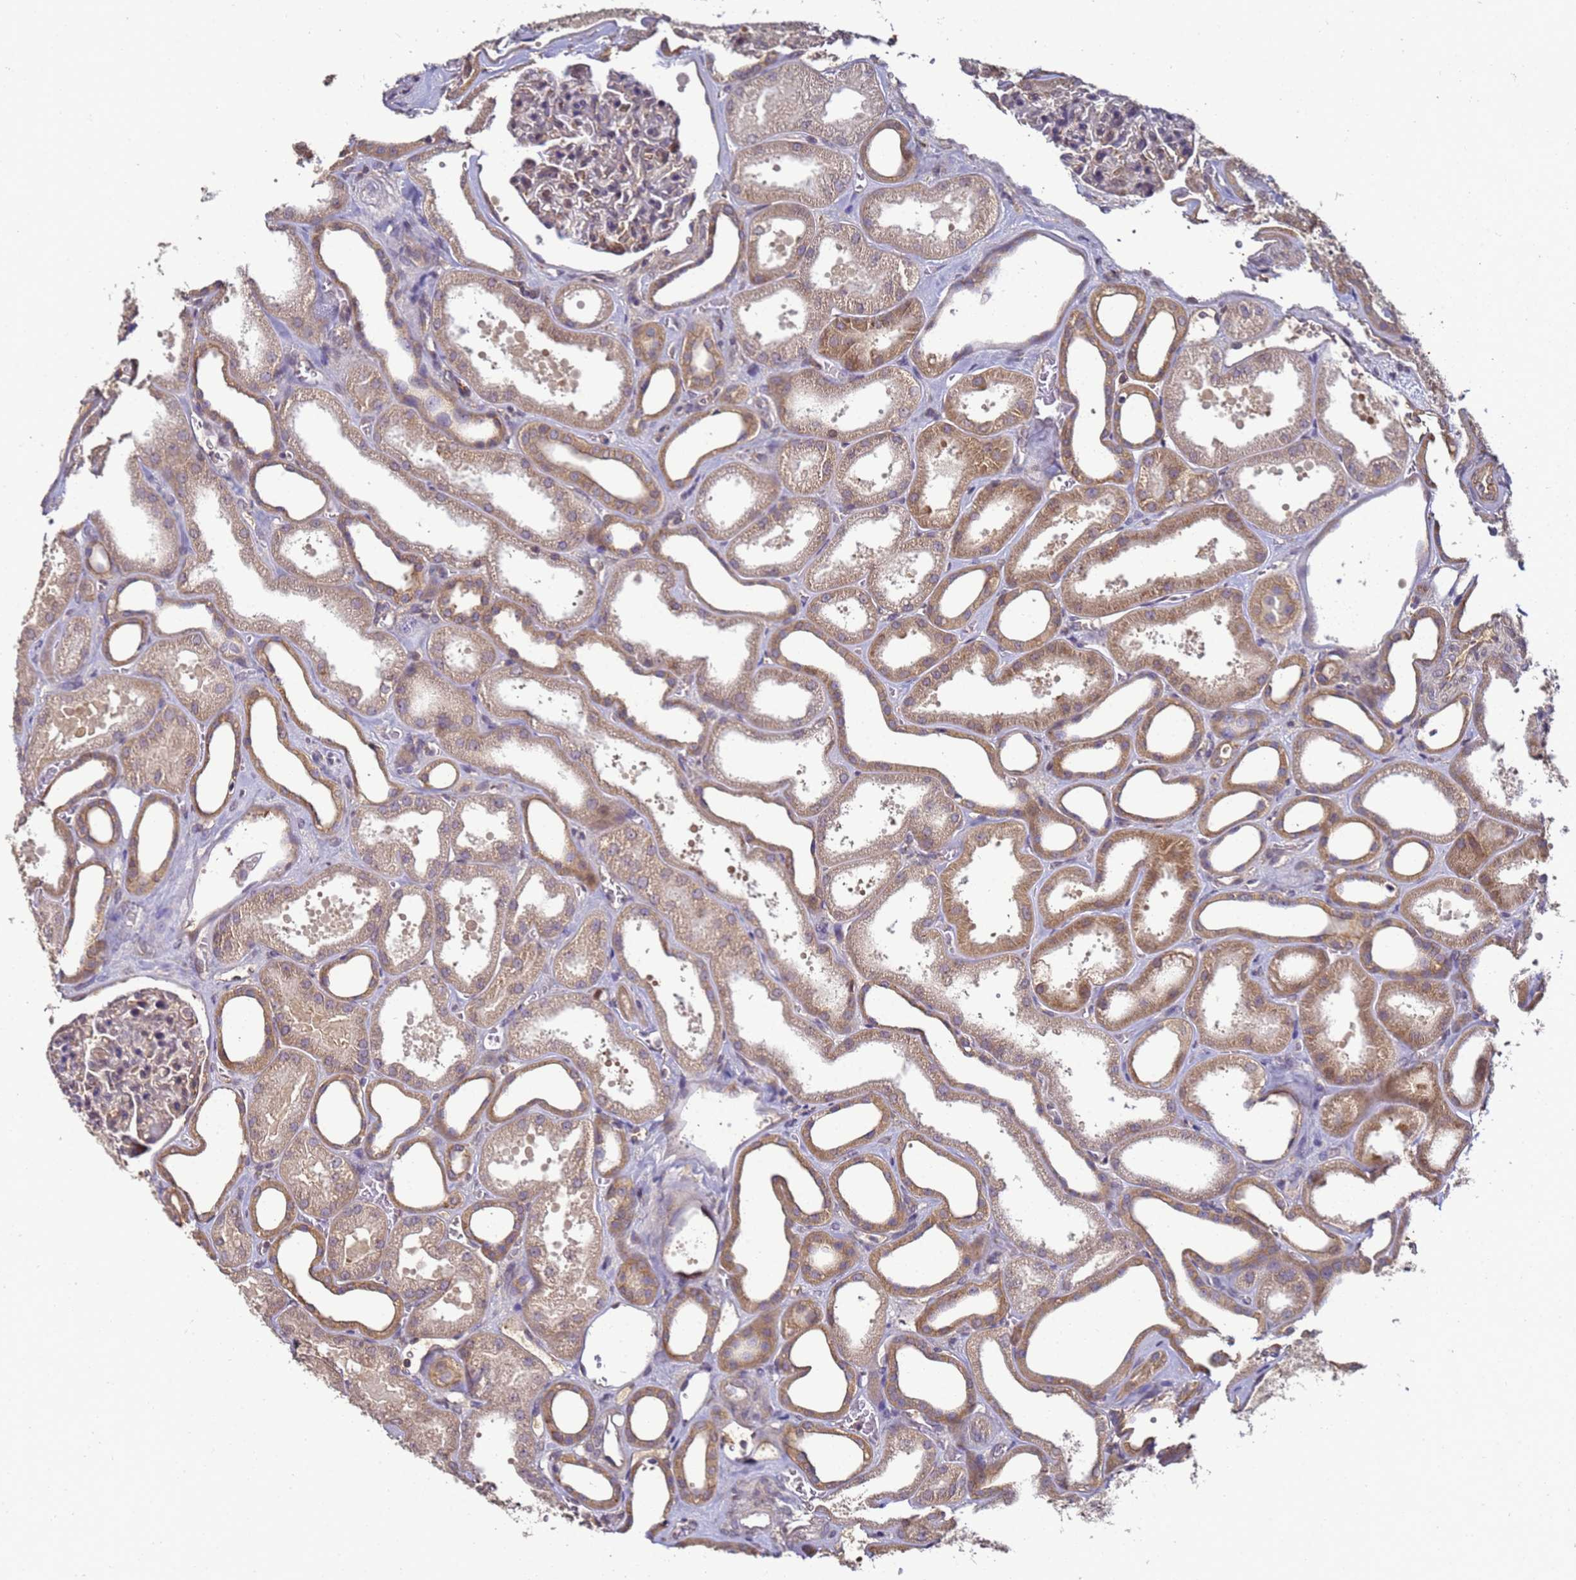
{"staining": {"intensity": "weak", "quantity": "25%-75%", "location": "cytoplasmic/membranous"}, "tissue": "kidney", "cell_type": "Cells in glomeruli", "image_type": "normal", "snomed": [{"axis": "morphology", "description": "Normal tissue, NOS"}, {"axis": "morphology", "description": "Adenocarcinoma, NOS"}, {"axis": "topography", "description": "Kidney"}], "caption": "Immunohistochemistry (DAB (3,3'-diaminobenzidine)) staining of benign kidney exhibits weak cytoplasmic/membranous protein positivity in approximately 25%-75% of cells in glomeruli.", "gene": "ANKRD17", "patient": {"sex": "female", "age": 68}}